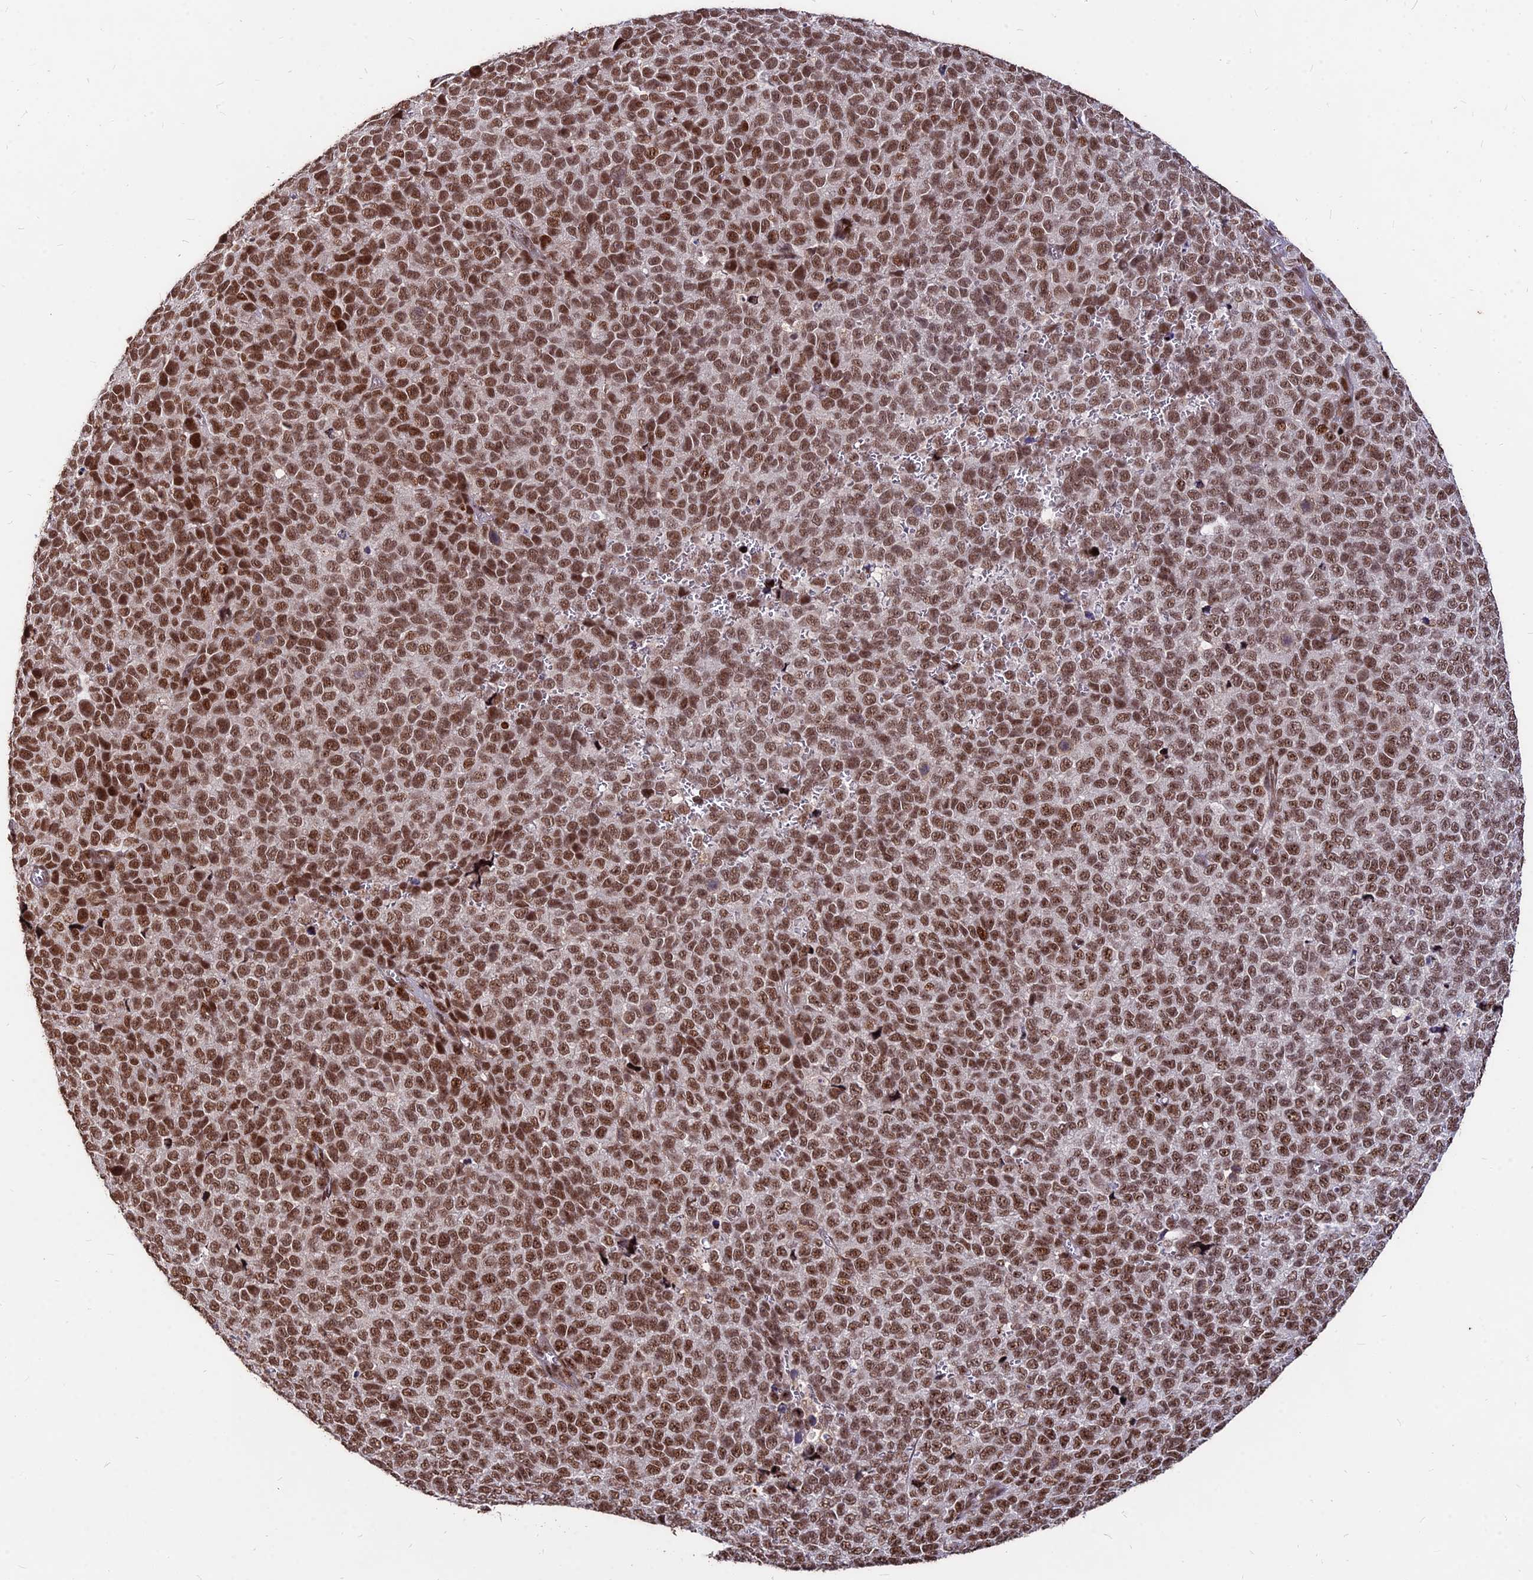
{"staining": {"intensity": "strong", "quantity": ">75%", "location": "nuclear"}, "tissue": "melanoma", "cell_type": "Tumor cells", "image_type": "cancer", "snomed": [{"axis": "morphology", "description": "Malignant melanoma, NOS"}, {"axis": "topography", "description": "Nose, NOS"}], "caption": "Human melanoma stained for a protein (brown) shows strong nuclear positive positivity in about >75% of tumor cells.", "gene": "ZBED4", "patient": {"sex": "female", "age": 48}}